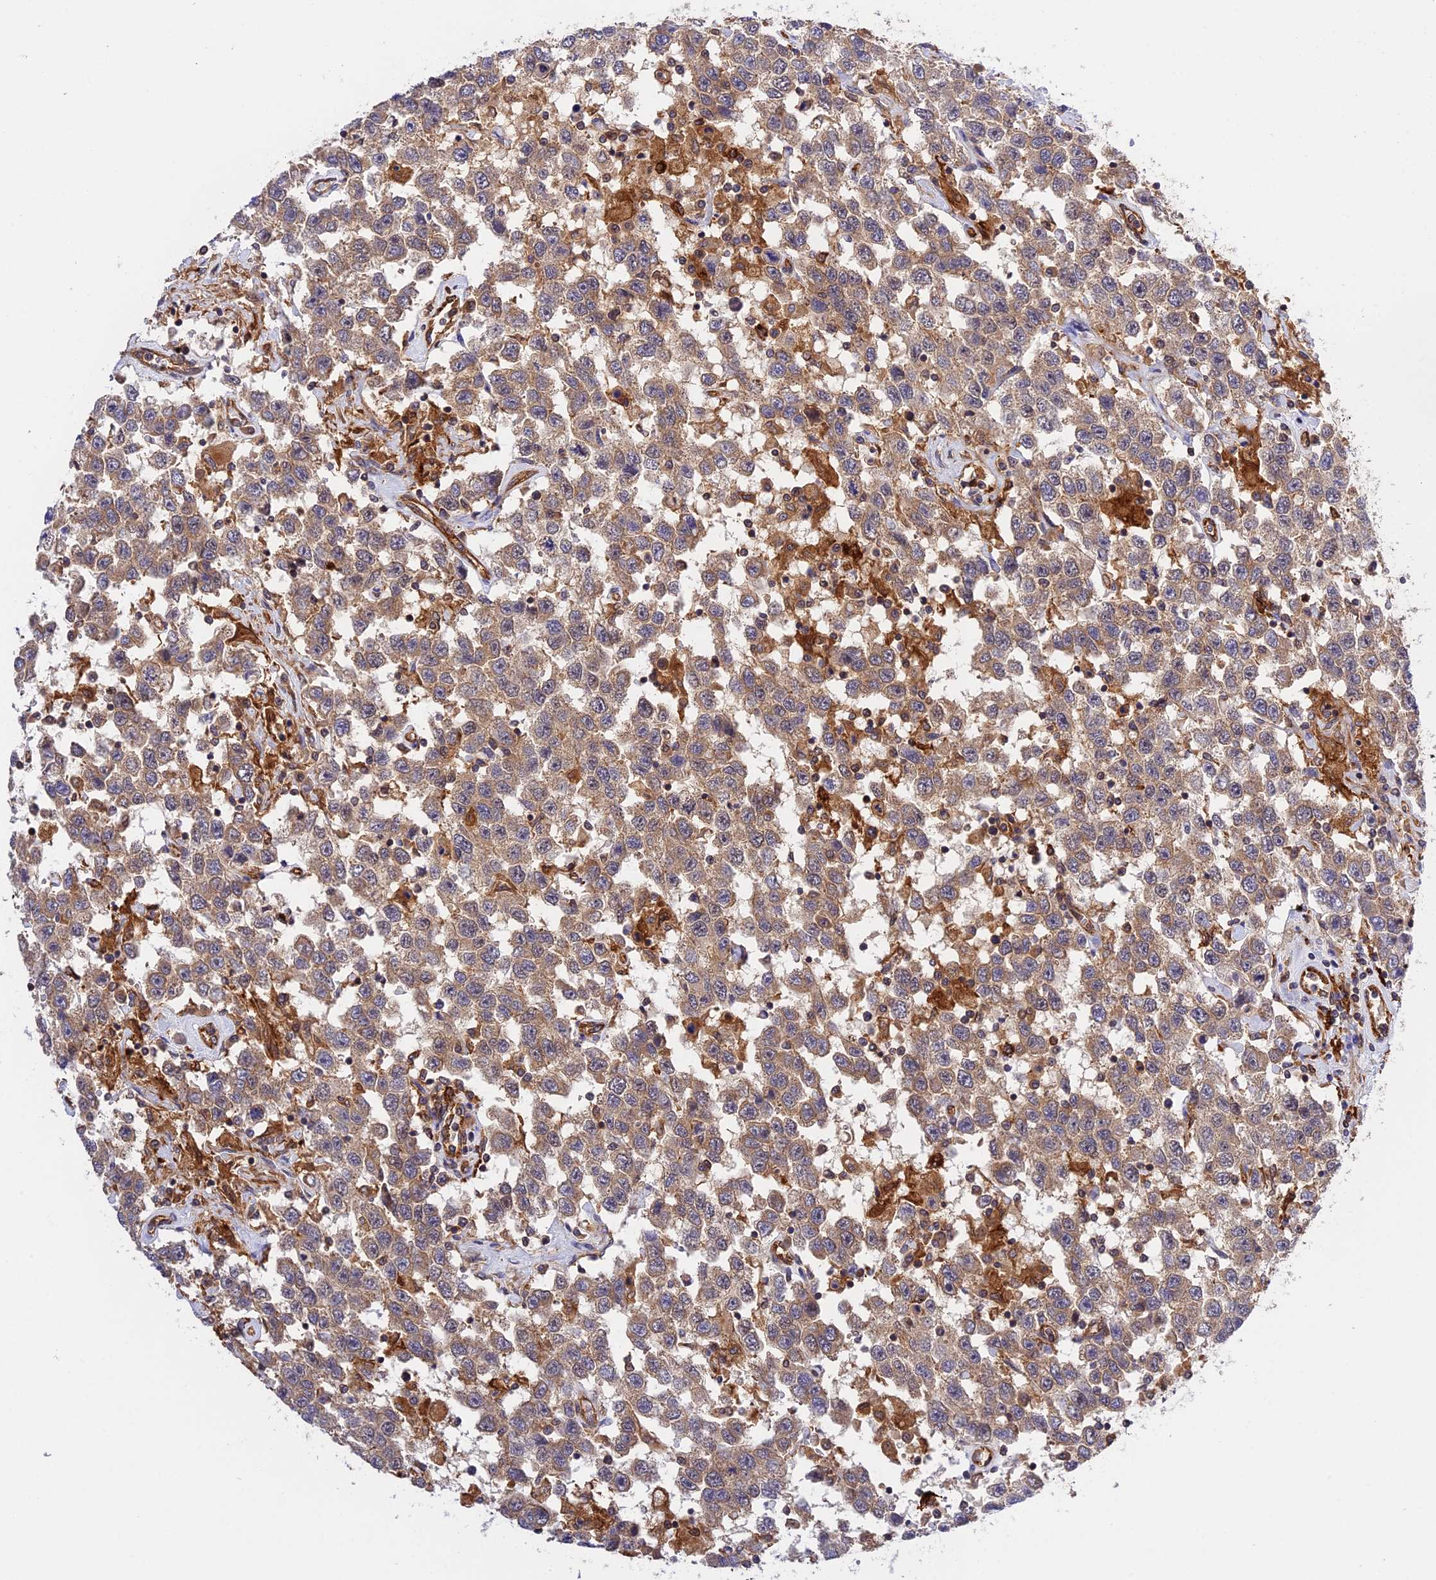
{"staining": {"intensity": "weak", "quantity": ">75%", "location": "cytoplasmic/membranous"}, "tissue": "testis cancer", "cell_type": "Tumor cells", "image_type": "cancer", "snomed": [{"axis": "morphology", "description": "Seminoma, NOS"}, {"axis": "topography", "description": "Testis"}], "caption": "Protein staining displays weak cytoplasmic/membranous staining in about >75% of tumor cells in testis seminoma.", "gene": "C5orf22", "patient": {"sex": "male", "age": 41}}